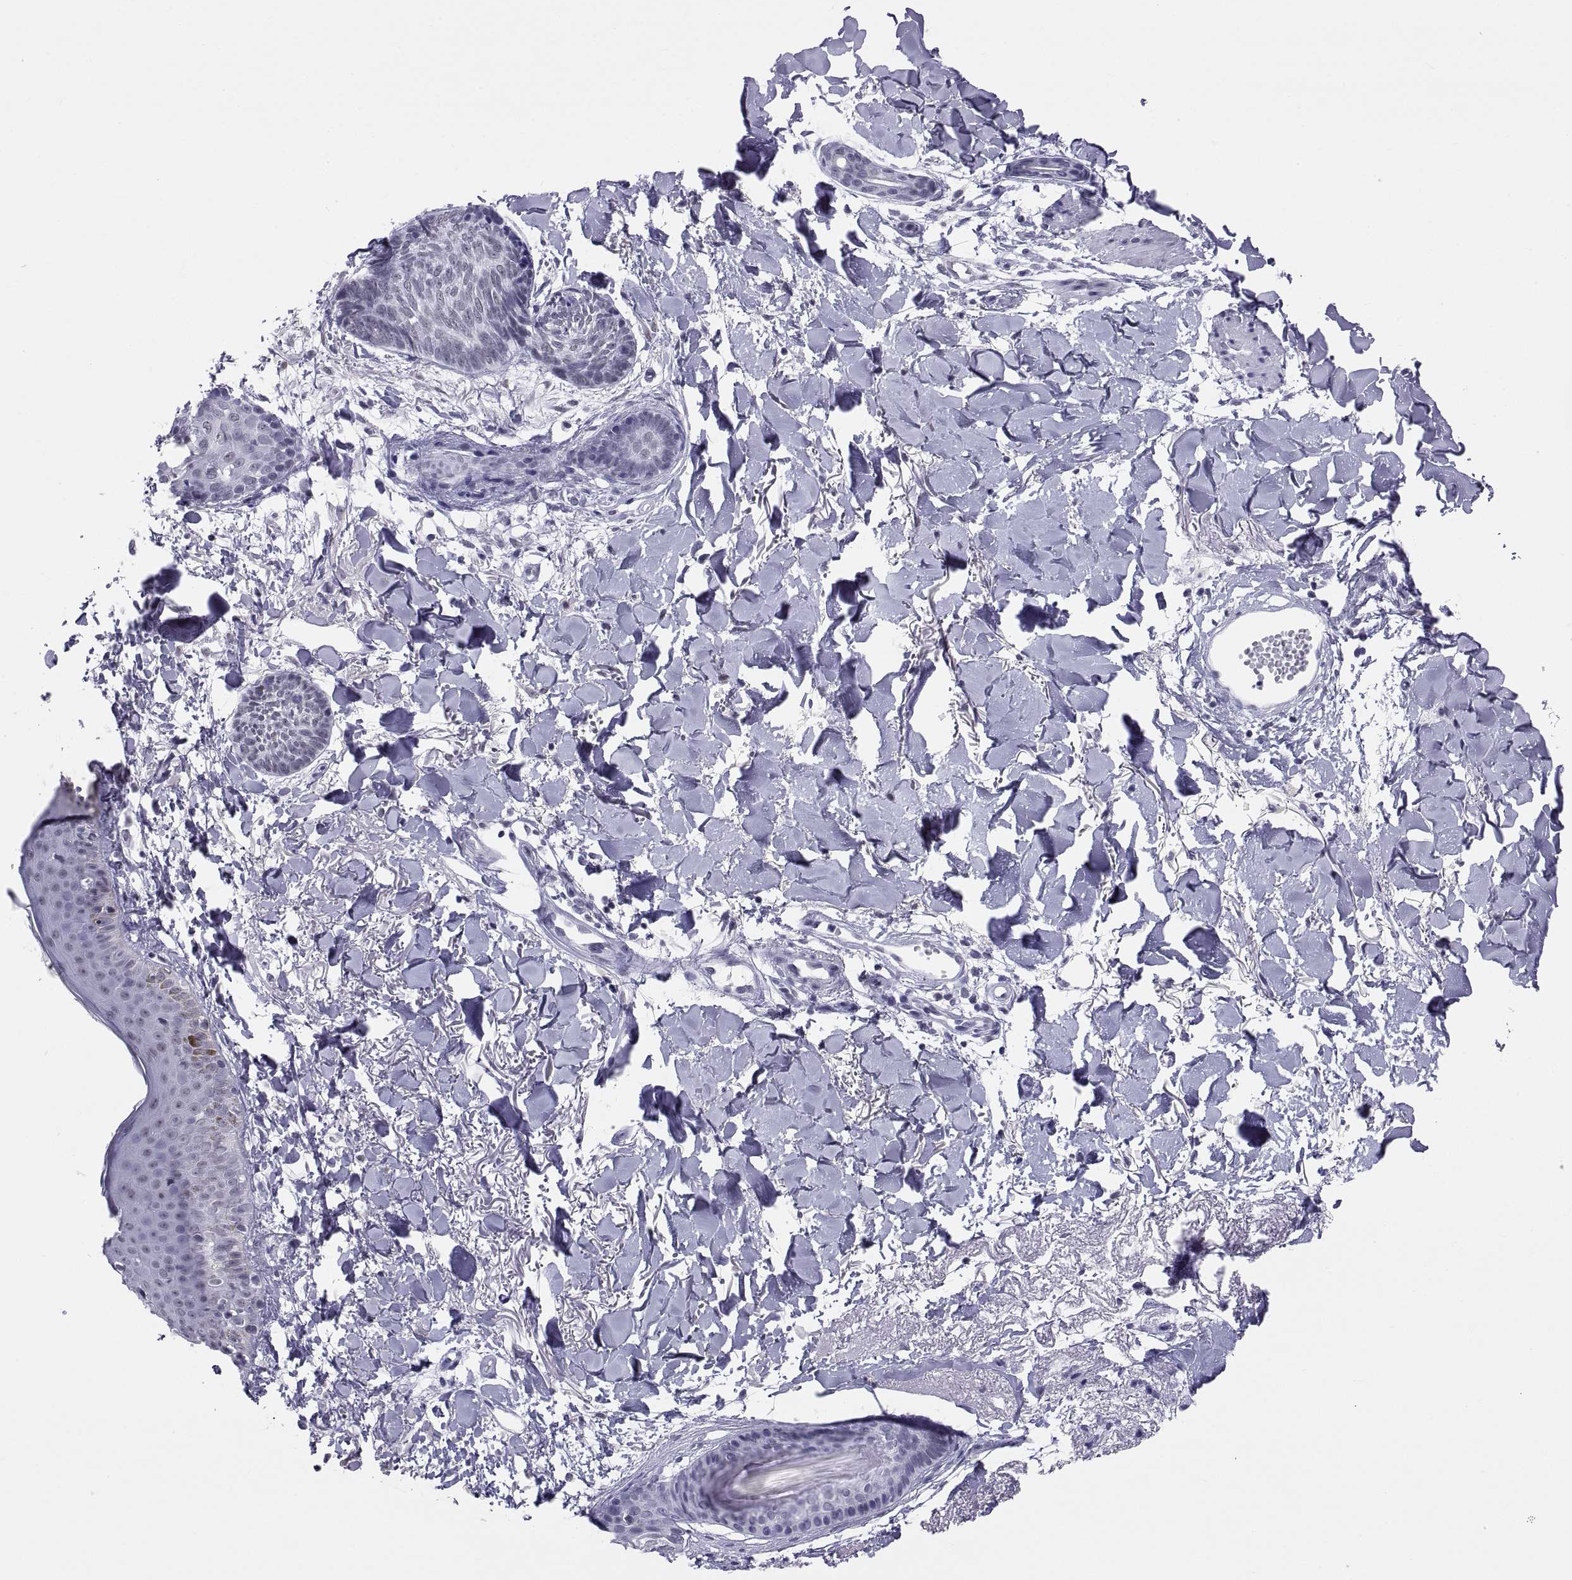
{"staining": {"intensity": "negative", "quantity": "none", "location": "none"}, "tissue": "skin cancer", "cell_type": "Tumor cells", "image_type": "cancer", "snomed": [{"axis": "morphology", "description": "Normal tissue, NOS"}, {"axis": "morphology", "description": "Basal cell carcinoma"}, {"axis": "topography", "description": "Skin"}], "caption": "IHC of human skin basal cell carcinoma displays no expression in tumor cells.", "gene": "NEUROD6", "patient": {"sex": "male", "age": 84}}